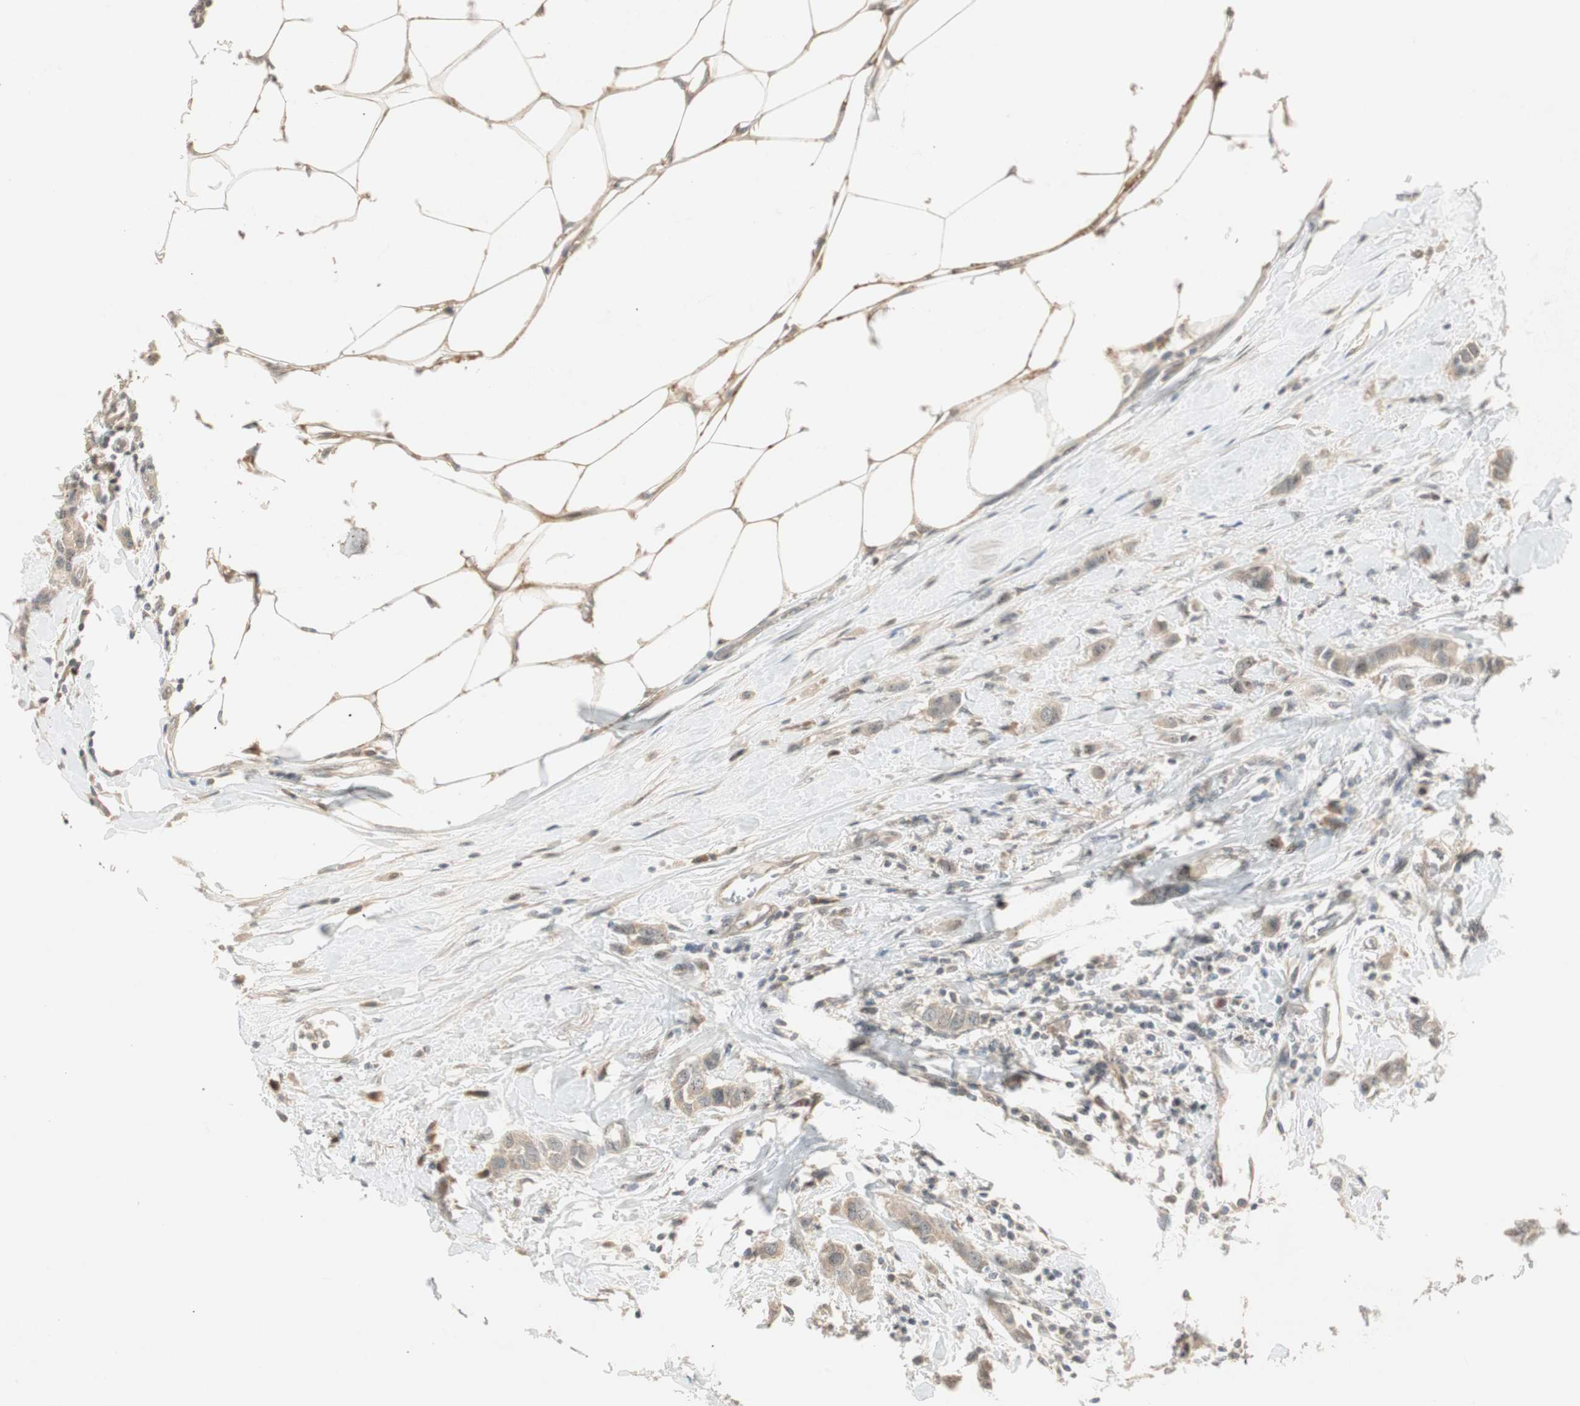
{"staining": {"intensity": "weak", "quantity": "25%-75%", "location": "cytoplasmic/membranous"}, "tissue": "breast cancer", "cell_type": "Tumor cells", "image_type": "cancer", "snomed": [{"axis": "morphology", "description": "Duct carcinoma"}, {"axis": "topography", "description": "Breast"}], "caption": "A micrograph of human breast cancer (intraductal carcinoma) stained for a protein reveals weak cytoplasmic/membranous brown staining in tumor cells.", "gene": "ACSL5", "patient": {"sex": "female", "age": 50}}